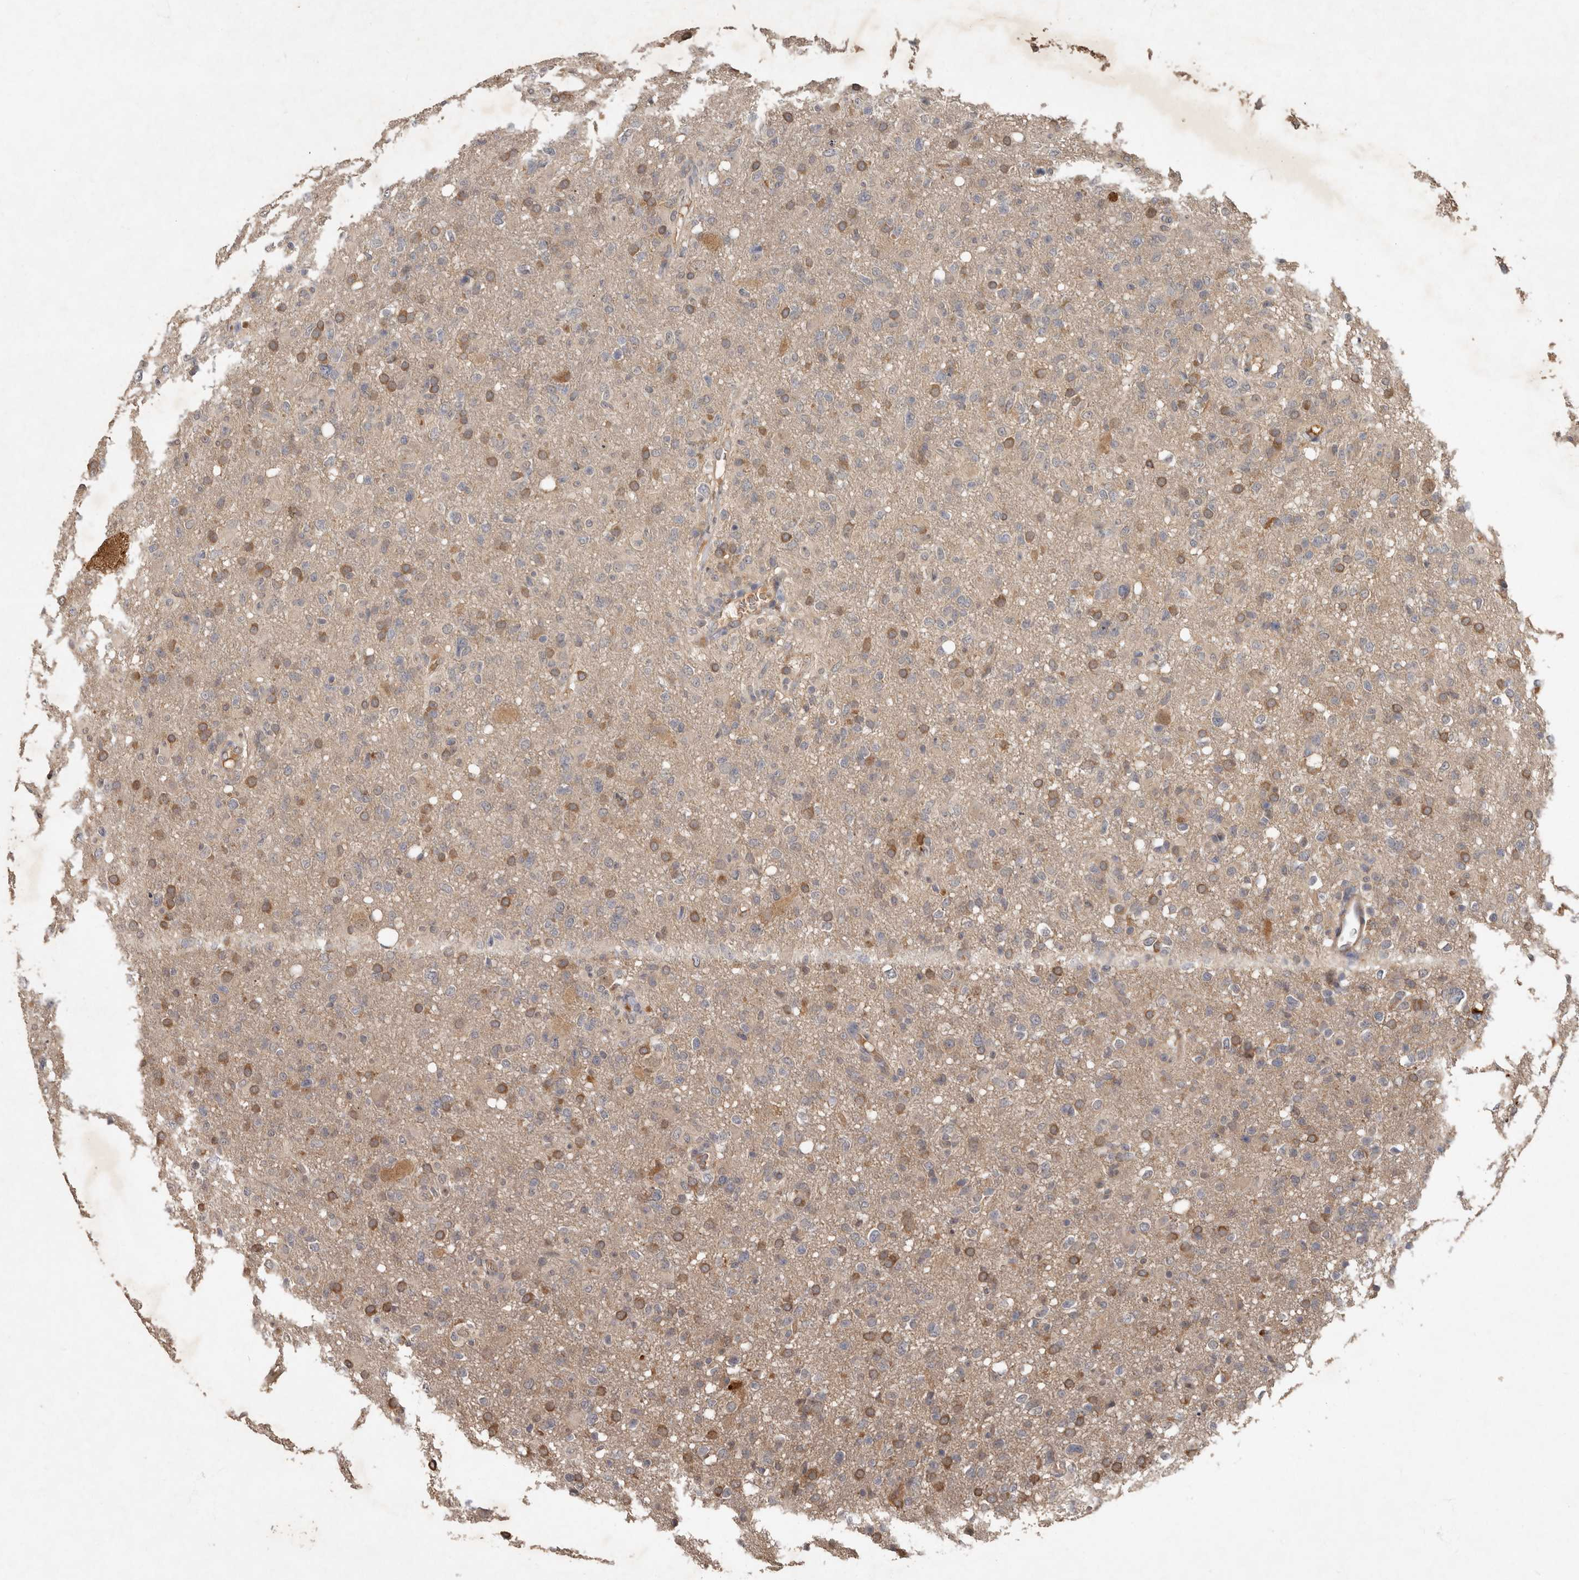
{"staining": {"intensity": "moderate", "quantity": "25%-75%", "location": "cytoplasmic/membranous"}, "tissue": "glioma", "cell_type": "Tumor cells", "image_type": "cancer", "snomed": [{"axis": "morphology", "description": "Glioma, malignant, High grade"}, {"axis": "topography", "description": "Brain"}], "caption": "A micrograph showing moderate cytoplasmic/membranous expression in about 25%-75% of tumor cells in glioma, as visualized by brown immunohistochemical staining.", "gene": "KIF26B", "patient": {"sex": "female", "age": 57}}